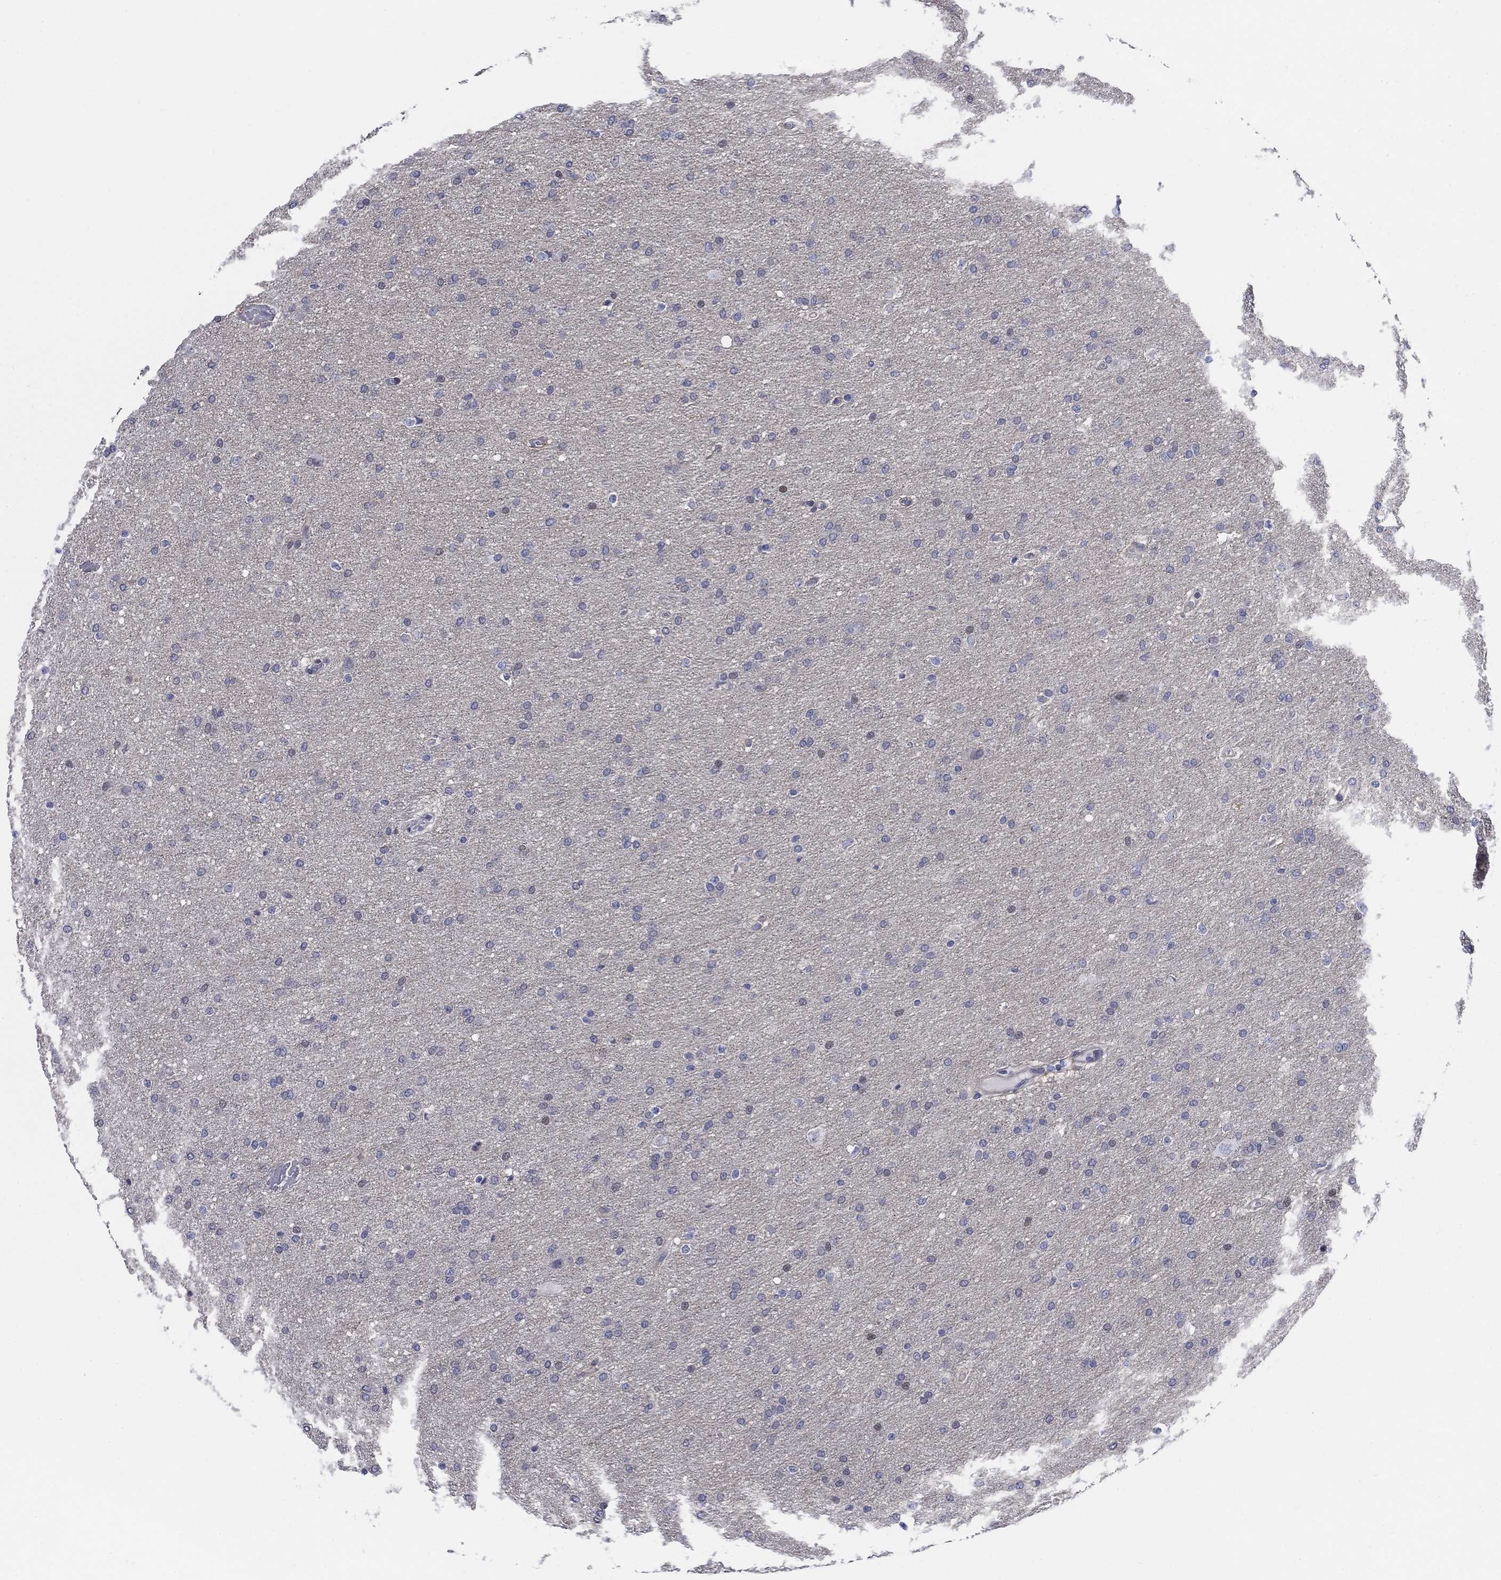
{"staining": {"intensity": "negative", "quantity": "none", "location": "none"}, "tissue": "glioma", "cell_type": "Tumor cells", "image_type": "cancer", "snomed": [{"axis": "morphology", "description": "Glioma, malignant, Low grade"}, {"axis": "topography", "description": "Brain"}], "caption": "The micrograph exhibits no staining of tumor cells in glioma.", "gene": "MYO3A", "patient": {"sex": "female", "age": 37}}